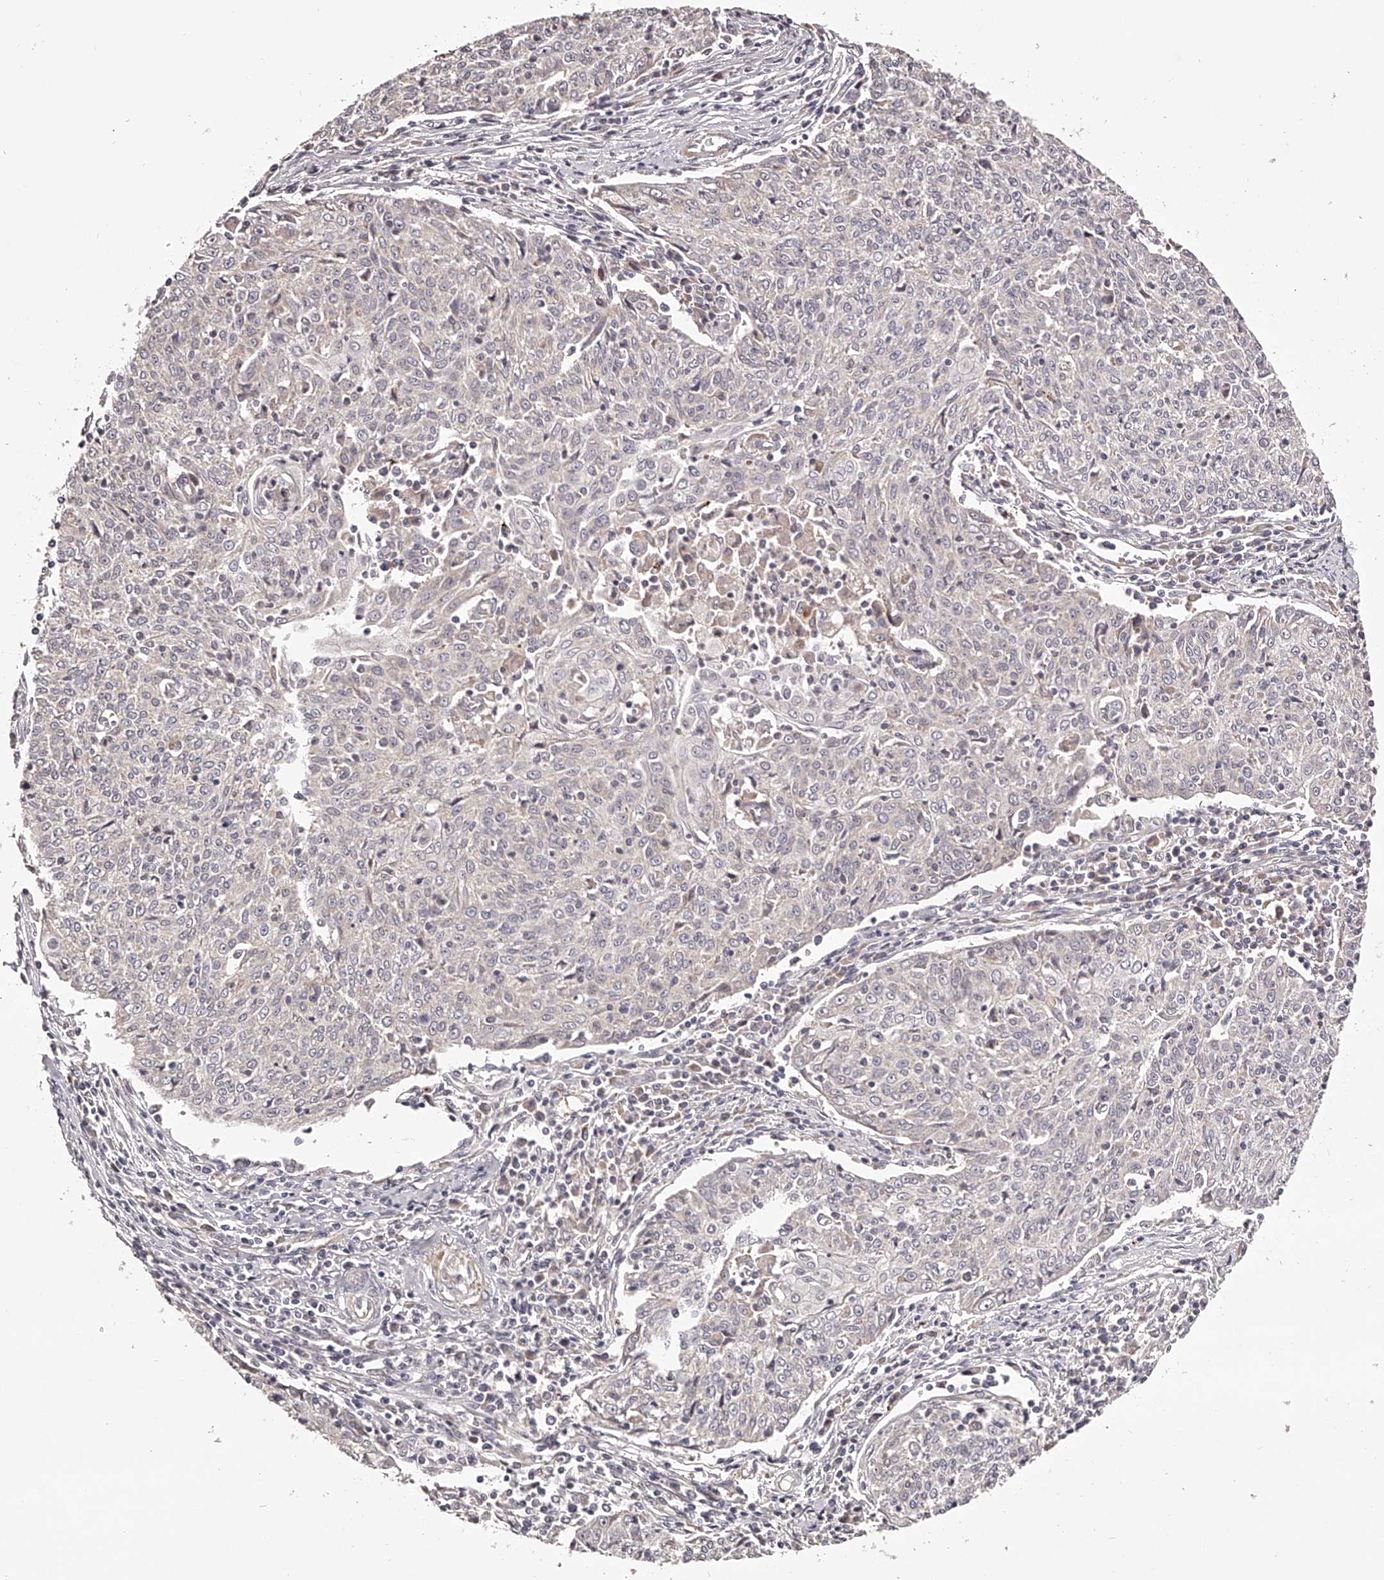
{"staining": {"intensity": "weak", "quantity": "<25%", "location": "cytoplasmic/membranous"}, "tissue": "cervical cancer", "cell_type": "Tumor cells", "image_type": "cancer", "snomed": [{"axis": "morphology", "description": "Squamous cell carcinoma, NOS"}, {"axis": "topography", "description": "Cervix"}], "caption": "Immunohistochemical staining of human cervical cancer demonstrates no significant positivity in tumor cells.", "gene": "ODF2L", "patient": {"sex": "female", "age": 48}}